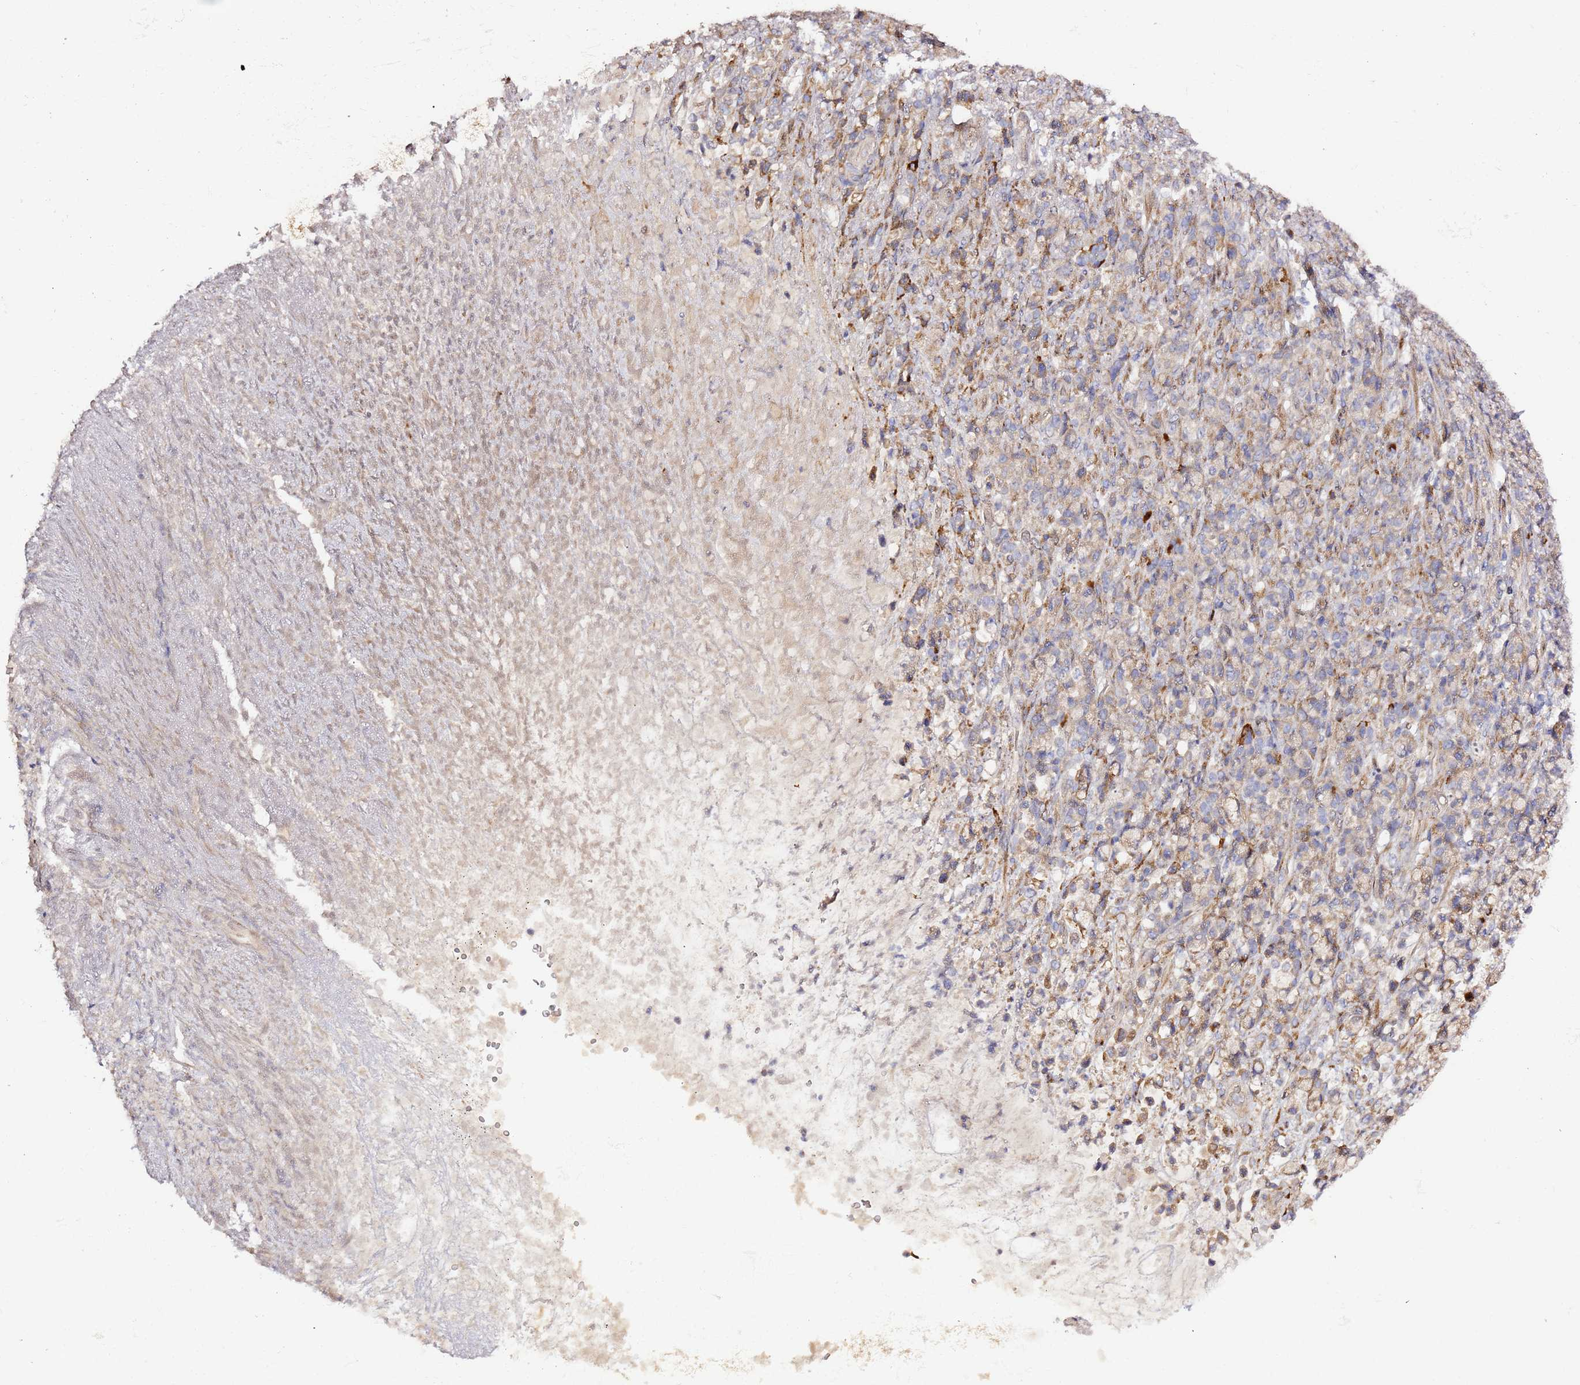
{"staining": {"intensity": "negative", "quantity": "none", "location": "none"}, "tissue": "stomach cancer", "cell_type": "Tumor cells", "image_type": "cancer", "snomed": [{"axis": "morphology", "description": "Normal tissue, NOS"}, {"axis": "morphology", "description": "Adenocarcinoma, NOS"}, {"axis": "topography", "description": "Stomach"}], "caption": "Stomach cancer (adenocarcinoma) was stained to show a protein in brown. There is no significant positivity in tumor cells.", "gene": "HSD17B7", "patient": {"sex": "female", "age": 79}}